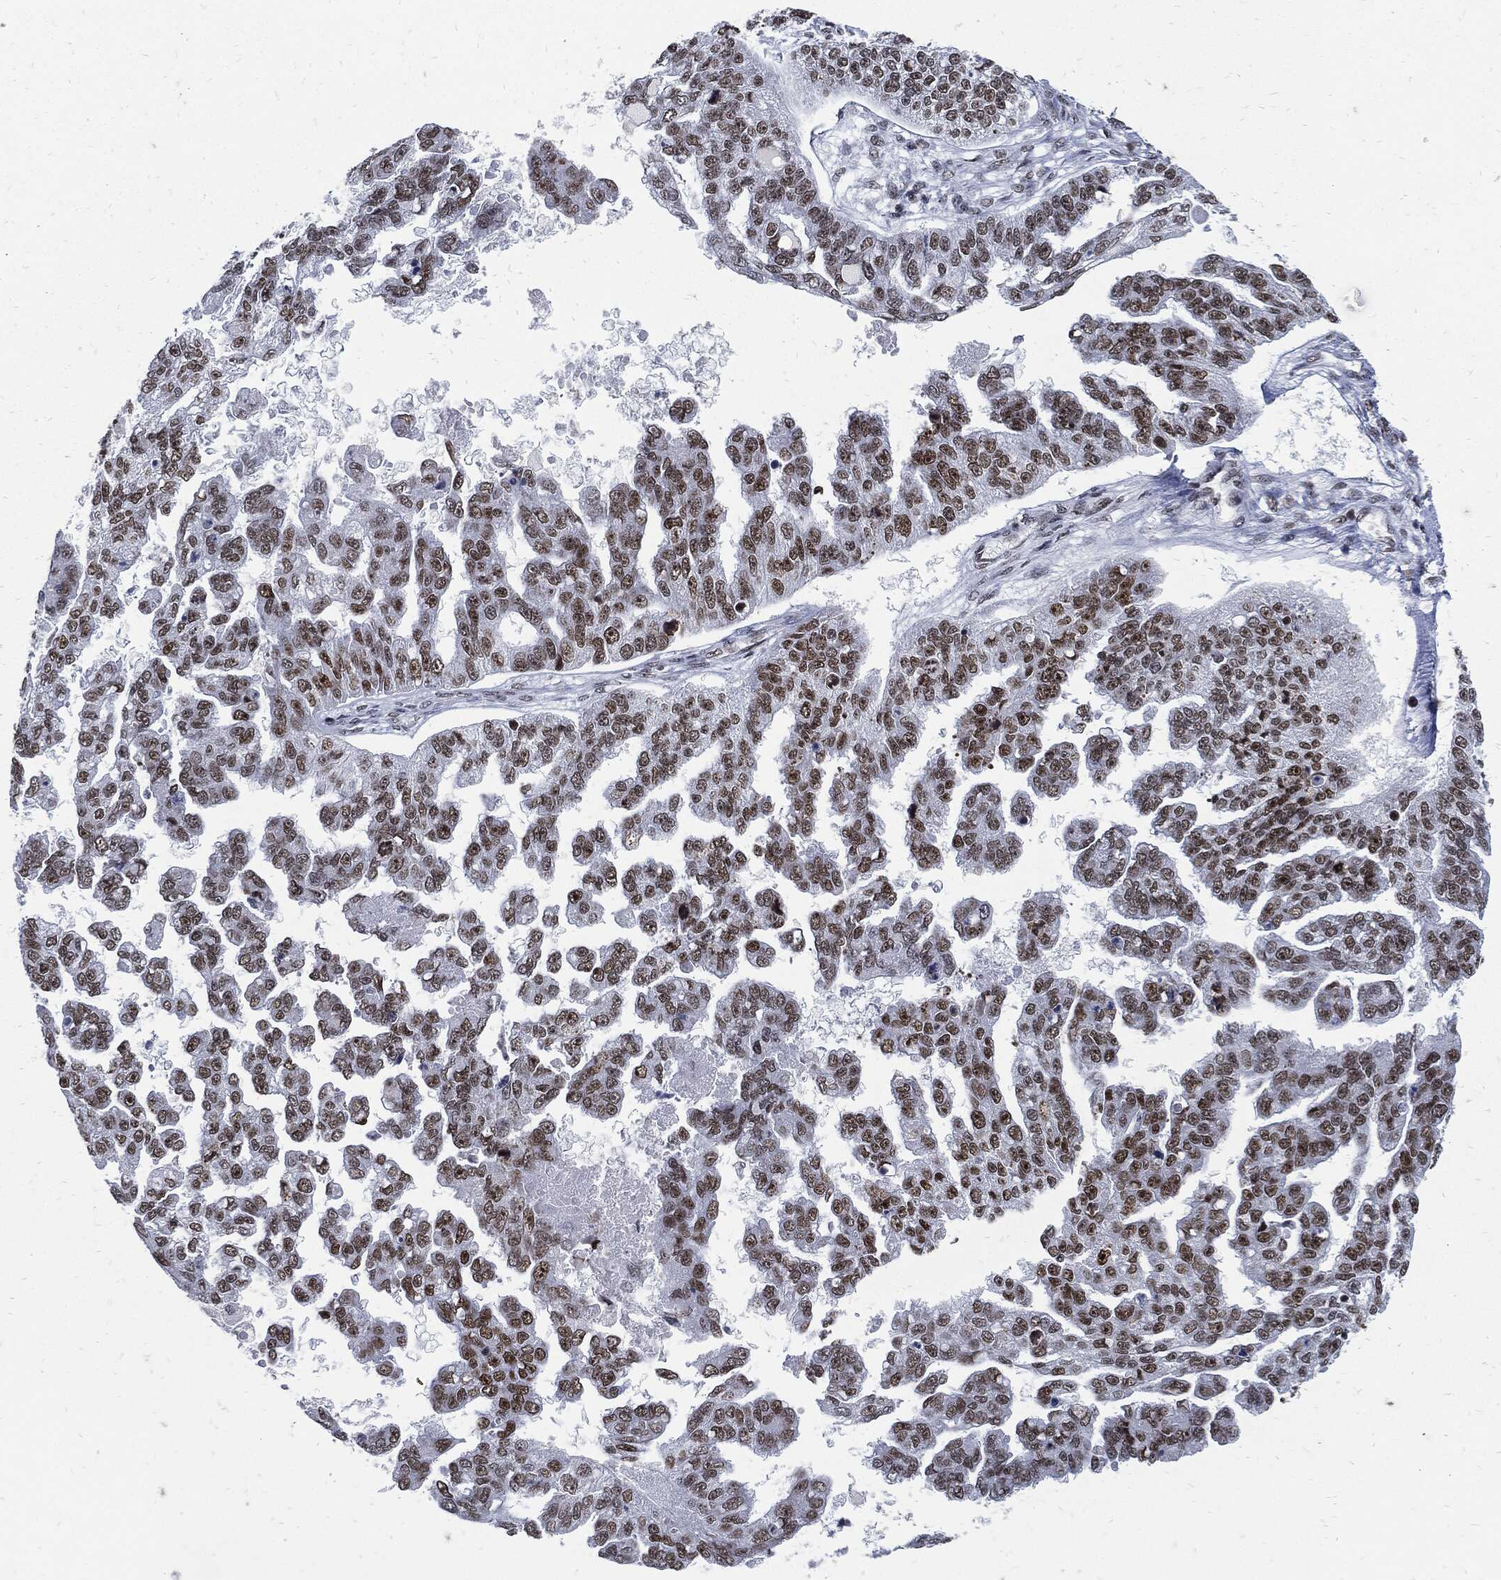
{"staining": {"intensity": "strong", "quantity": "25%-75%", "location": "nuclear"}, "tissue": "ovarian cancer", "cell_type": "Tumor cells", "image_type": "cancer", "snomed": [{"axis": "morphology", "description": "Cystadenocarcinoma, serous, NOS"}, {"axis": "topography", "description": "Ovary"}], "caption": "Immunohistochemical staining of human ovarian cancer reveals high levels of strong nuclear positivity in approximately 25%-75% of tumor cells. Using DAB (3,3'-diaminobenzidine) (brown) and hematoxylin (blue) stains, captured at high magnification using brightfield microscopy.", "gene": "TERF2", "patient": {"sex": "female", "age": 58}}